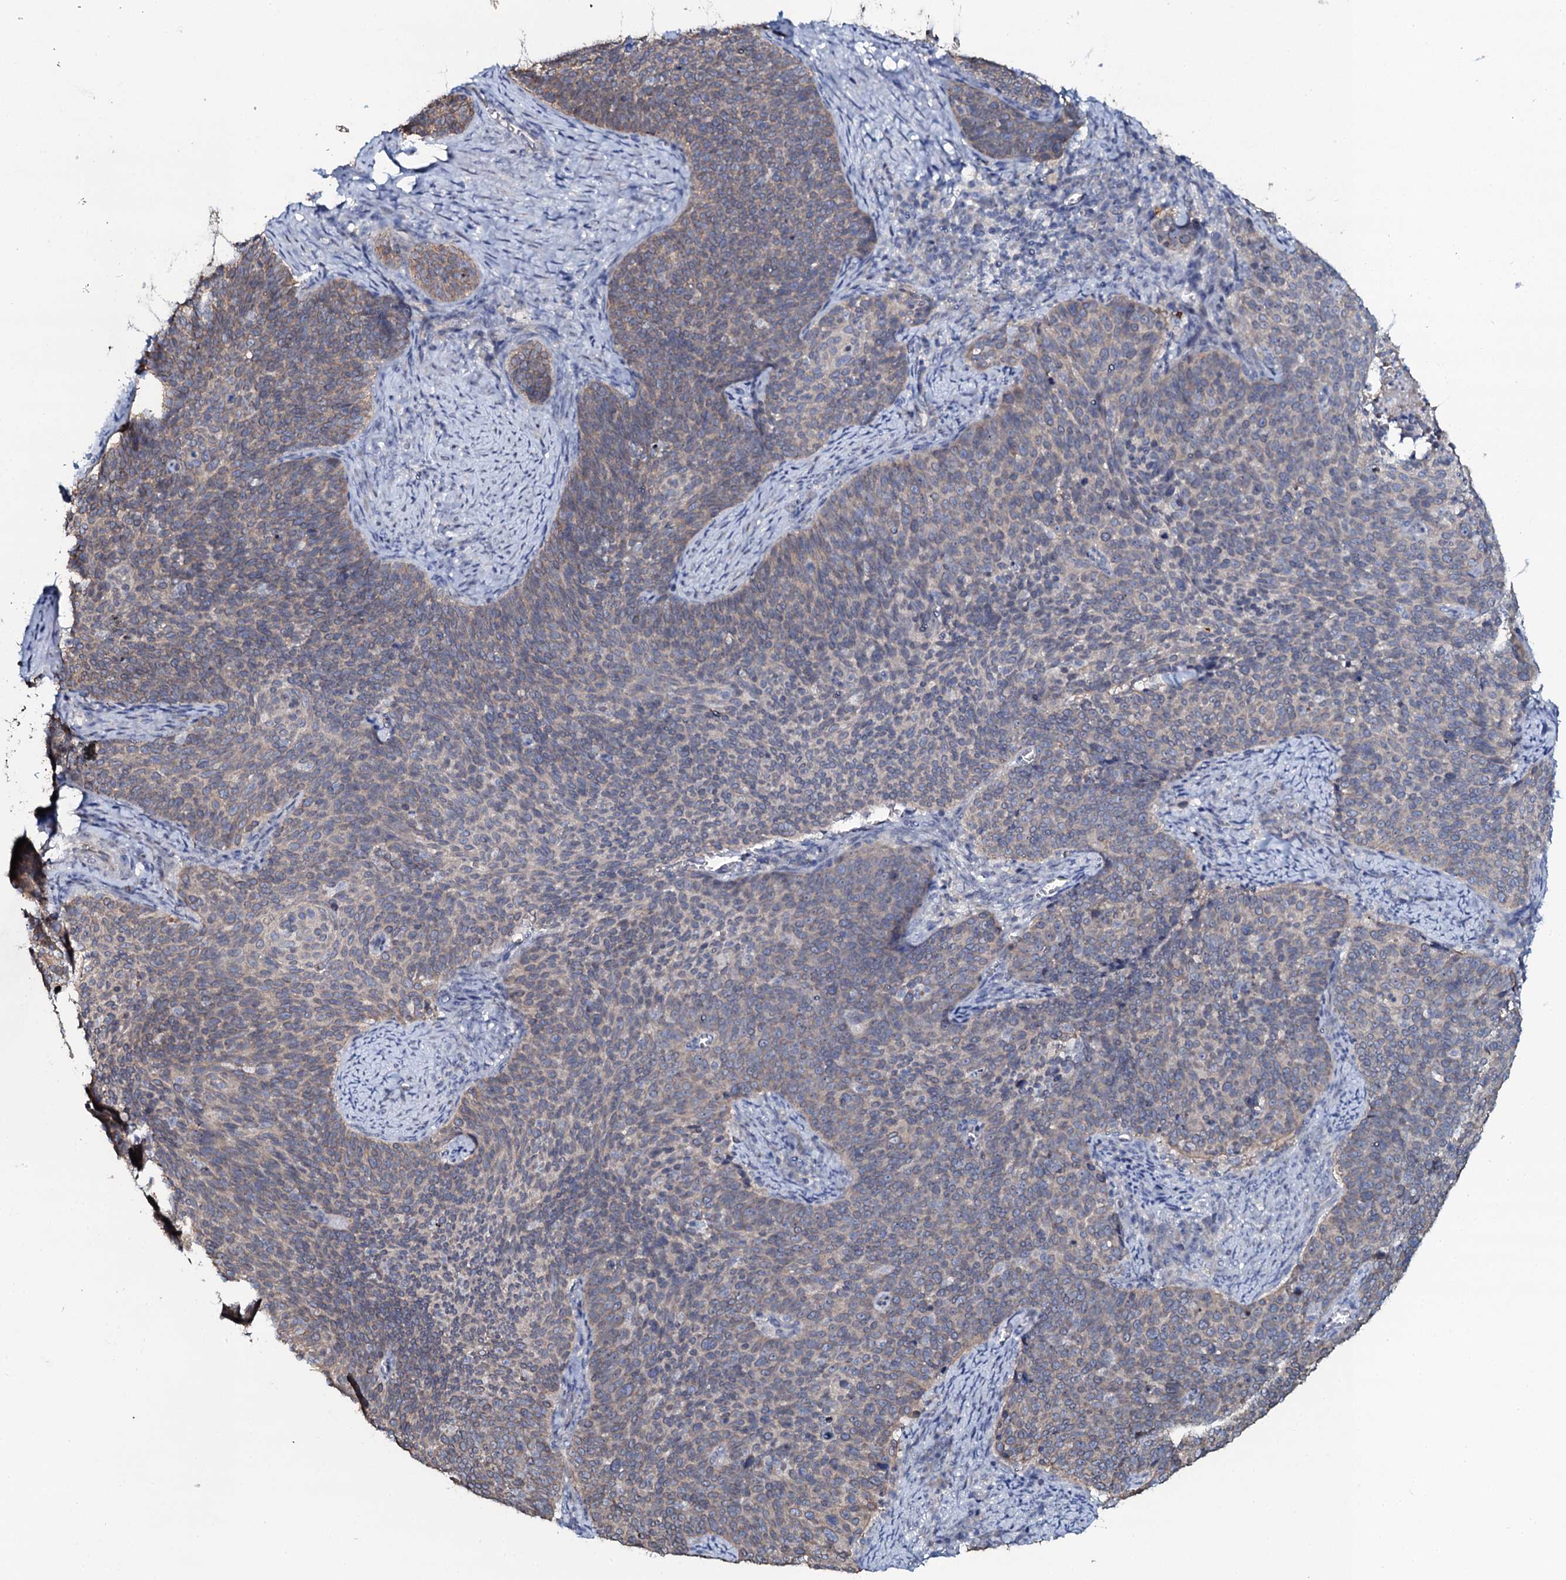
{"staining": {"intensity": "weak", "quantity": ">75%", "location": "cytoplasmic/membranous"}, "tissue": "cervical cancer", "cell_type": "Tumor cells", "image_type": "cancer", "snomed": [{"axis": "morphology", "description": "Normal tissue, NOS"}, {"axis": "morphology", "description": "Squamous cell carcinoma, NOS"}, {"axis": "topography", "description": "Cervix"}], "caption": "This is a photomicrograph of immunohistochemistry (IHC) staining of cervical cancer, which shows weak staining in the cytoplasmic/membranous of tumor cells.", "gene": "C10orf88", "patient": {"sex": "female", "age": 39}}